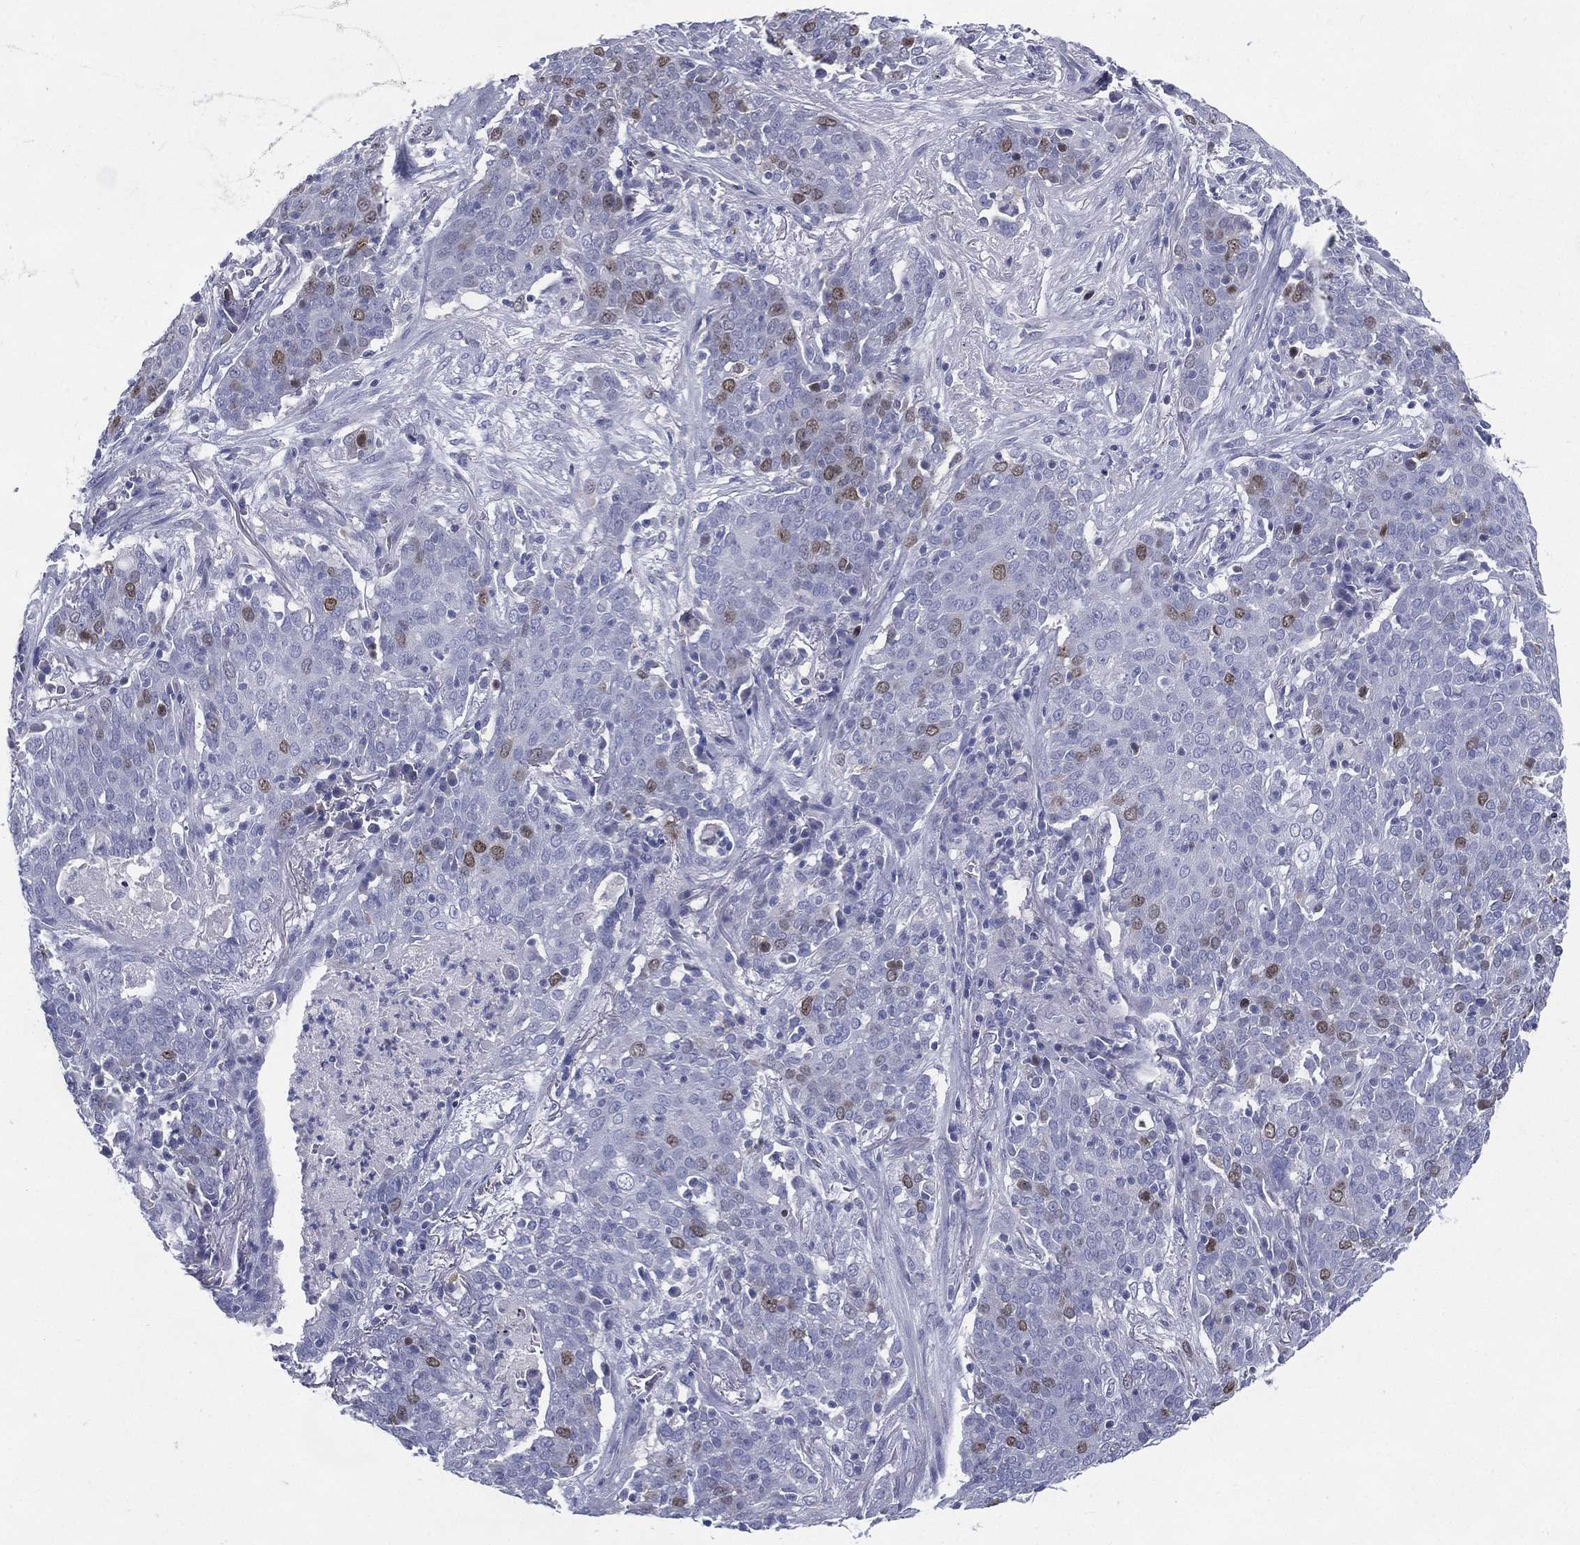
{"staining": {"intensity": "moderate", "quantity": "<25%", "location": "nuclear"}, "tissue": "lung cancer", "cell_type": "Tumor cells", "image_type": "cancer", "snomed": [{"axis": "morphology", "description": "Squamous cell carcinoma, NOS"}, {"axis": "topography", "description": "Lung"}], "caption": "A brown stain labels moderate nuclear expression of a protein in squamous cell carcinoma (lung) tumor cells.", "gene": "KIF2C", "patient": {"sex": "male", "age": 82}}